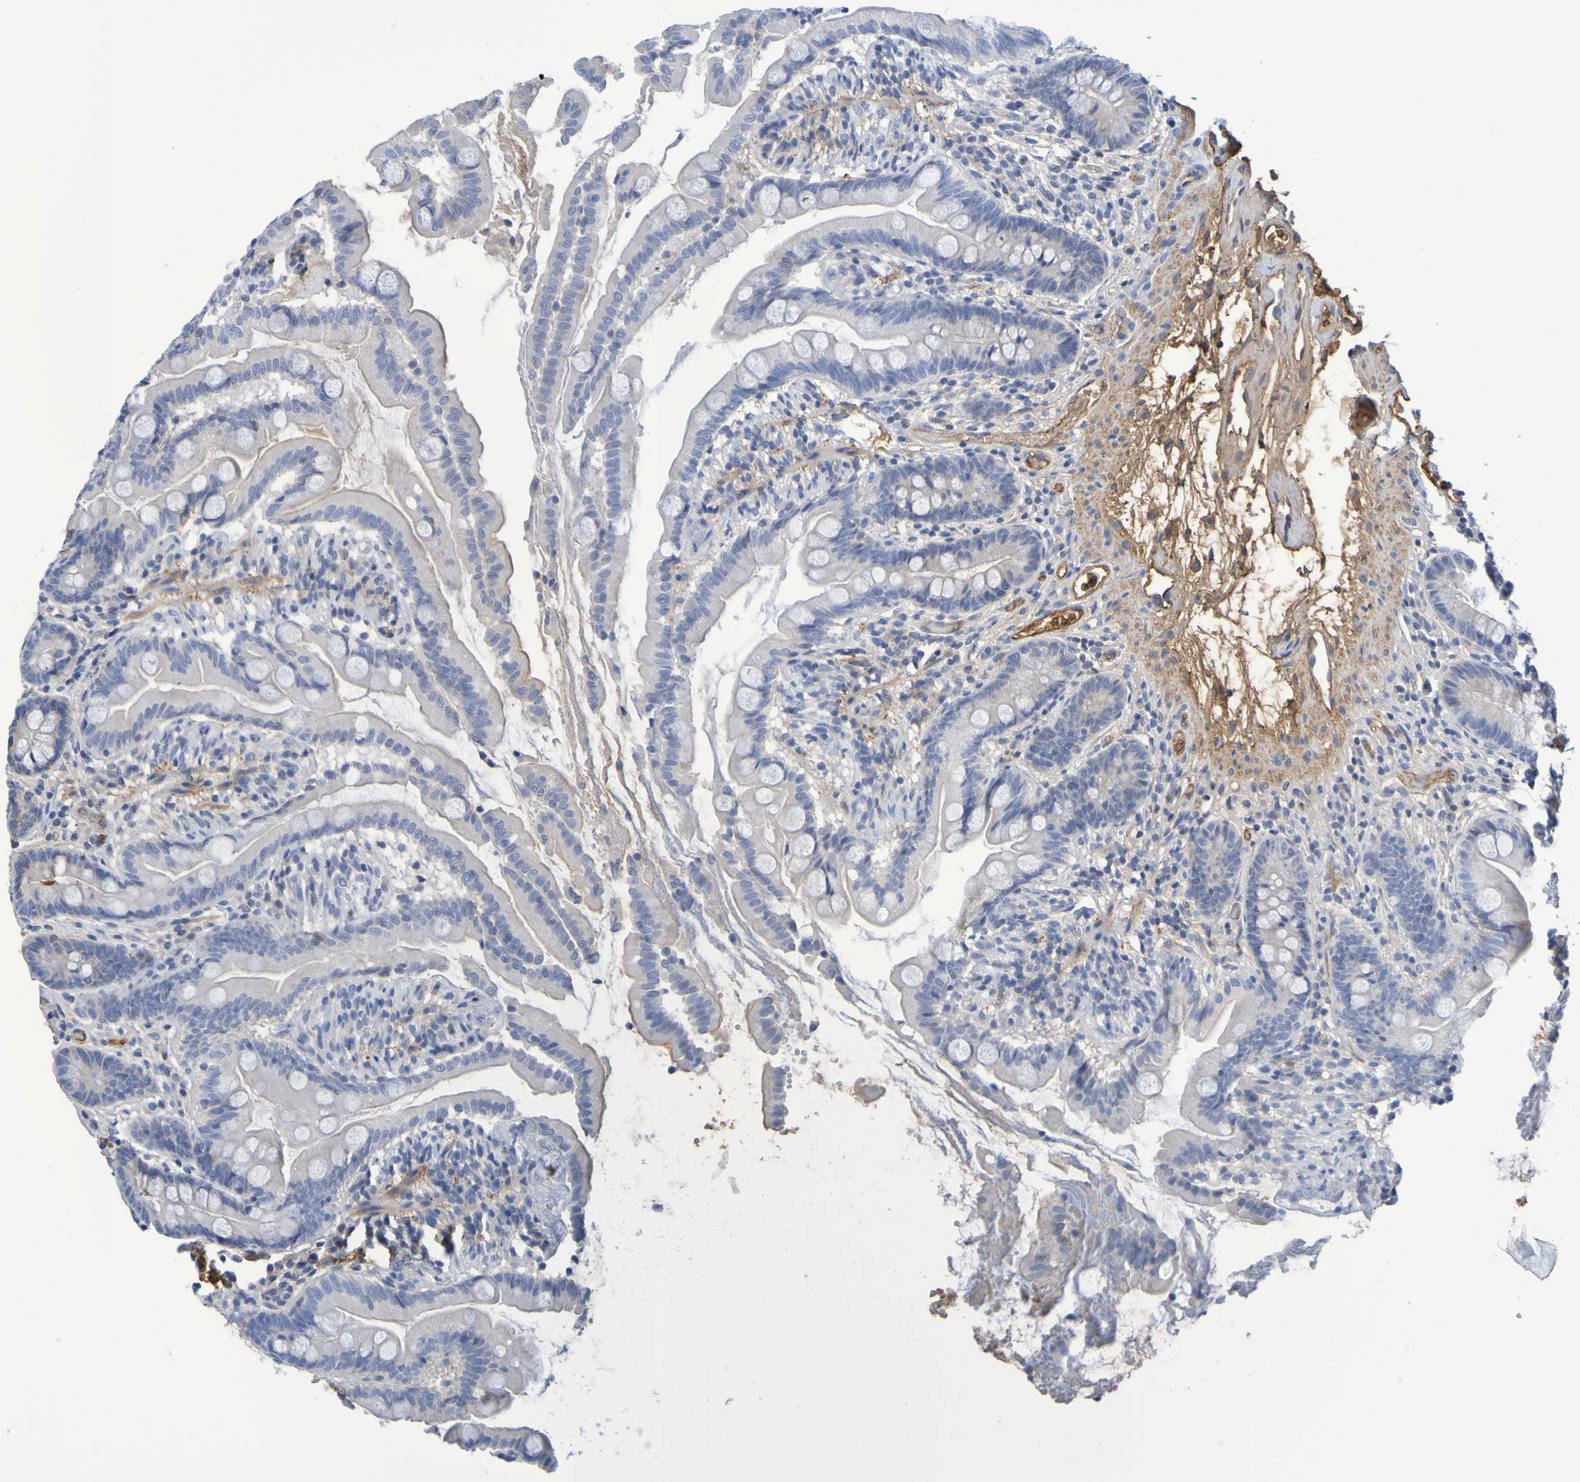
{"staining": {"intensity": "negative", "quantity": "none", "location": "none"}, "tissue": "small intestine", "cell_type": "Glandular cells", "image_type": "normal", "snomed": [{"axis": "morphology", "description": "Normal tissue, NOS"}, {"axis": "topography", "description": "Small intestine"}], "caption": "Immunohistochemical staining of benign small intestine shows no significant positivity in glandular cells.", "gene": "GAB3", "patient": {"sex": "female", "age": 56}}